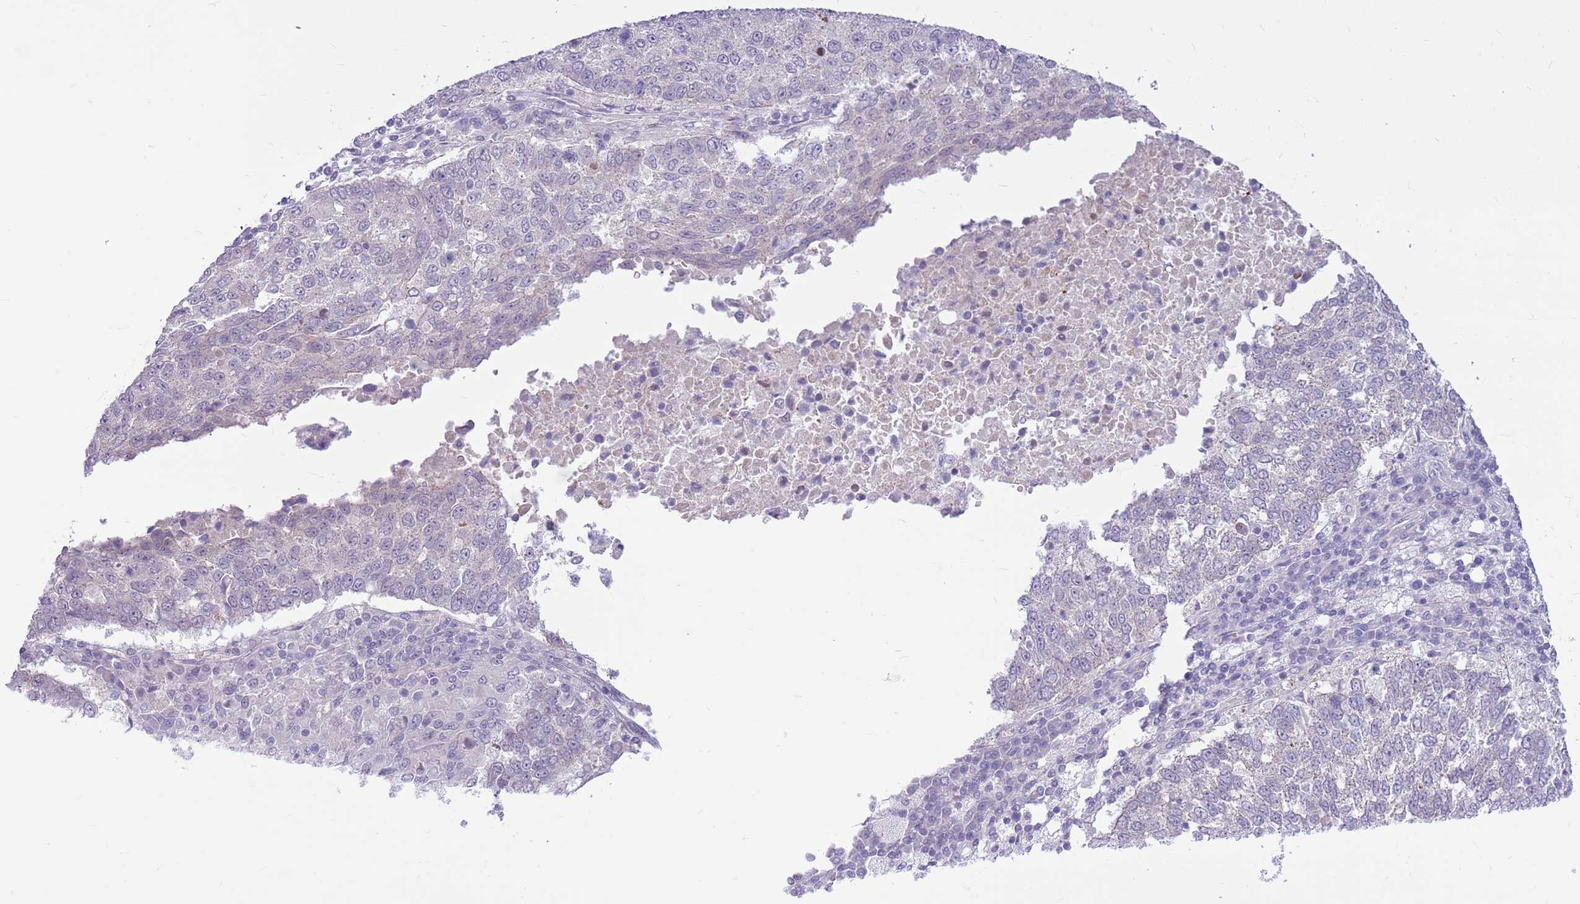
{"staining": {"intensity": "negative", "quantity": "none", "location": "none"}, "tissue": "lung cancer", "cell_type": "Tumor cells", "image_type": "cancer", "snomed": [{"axis": "morphology", "description": "Squamous cell carcinoma, NOS"}, {"axis": "topography", "description": "Lung"}], "caption": "Tumor cells are negative for protein expression in human lung cancer.", "gene": "PARP8", "patient": {"sex": "male", "age": 73}}